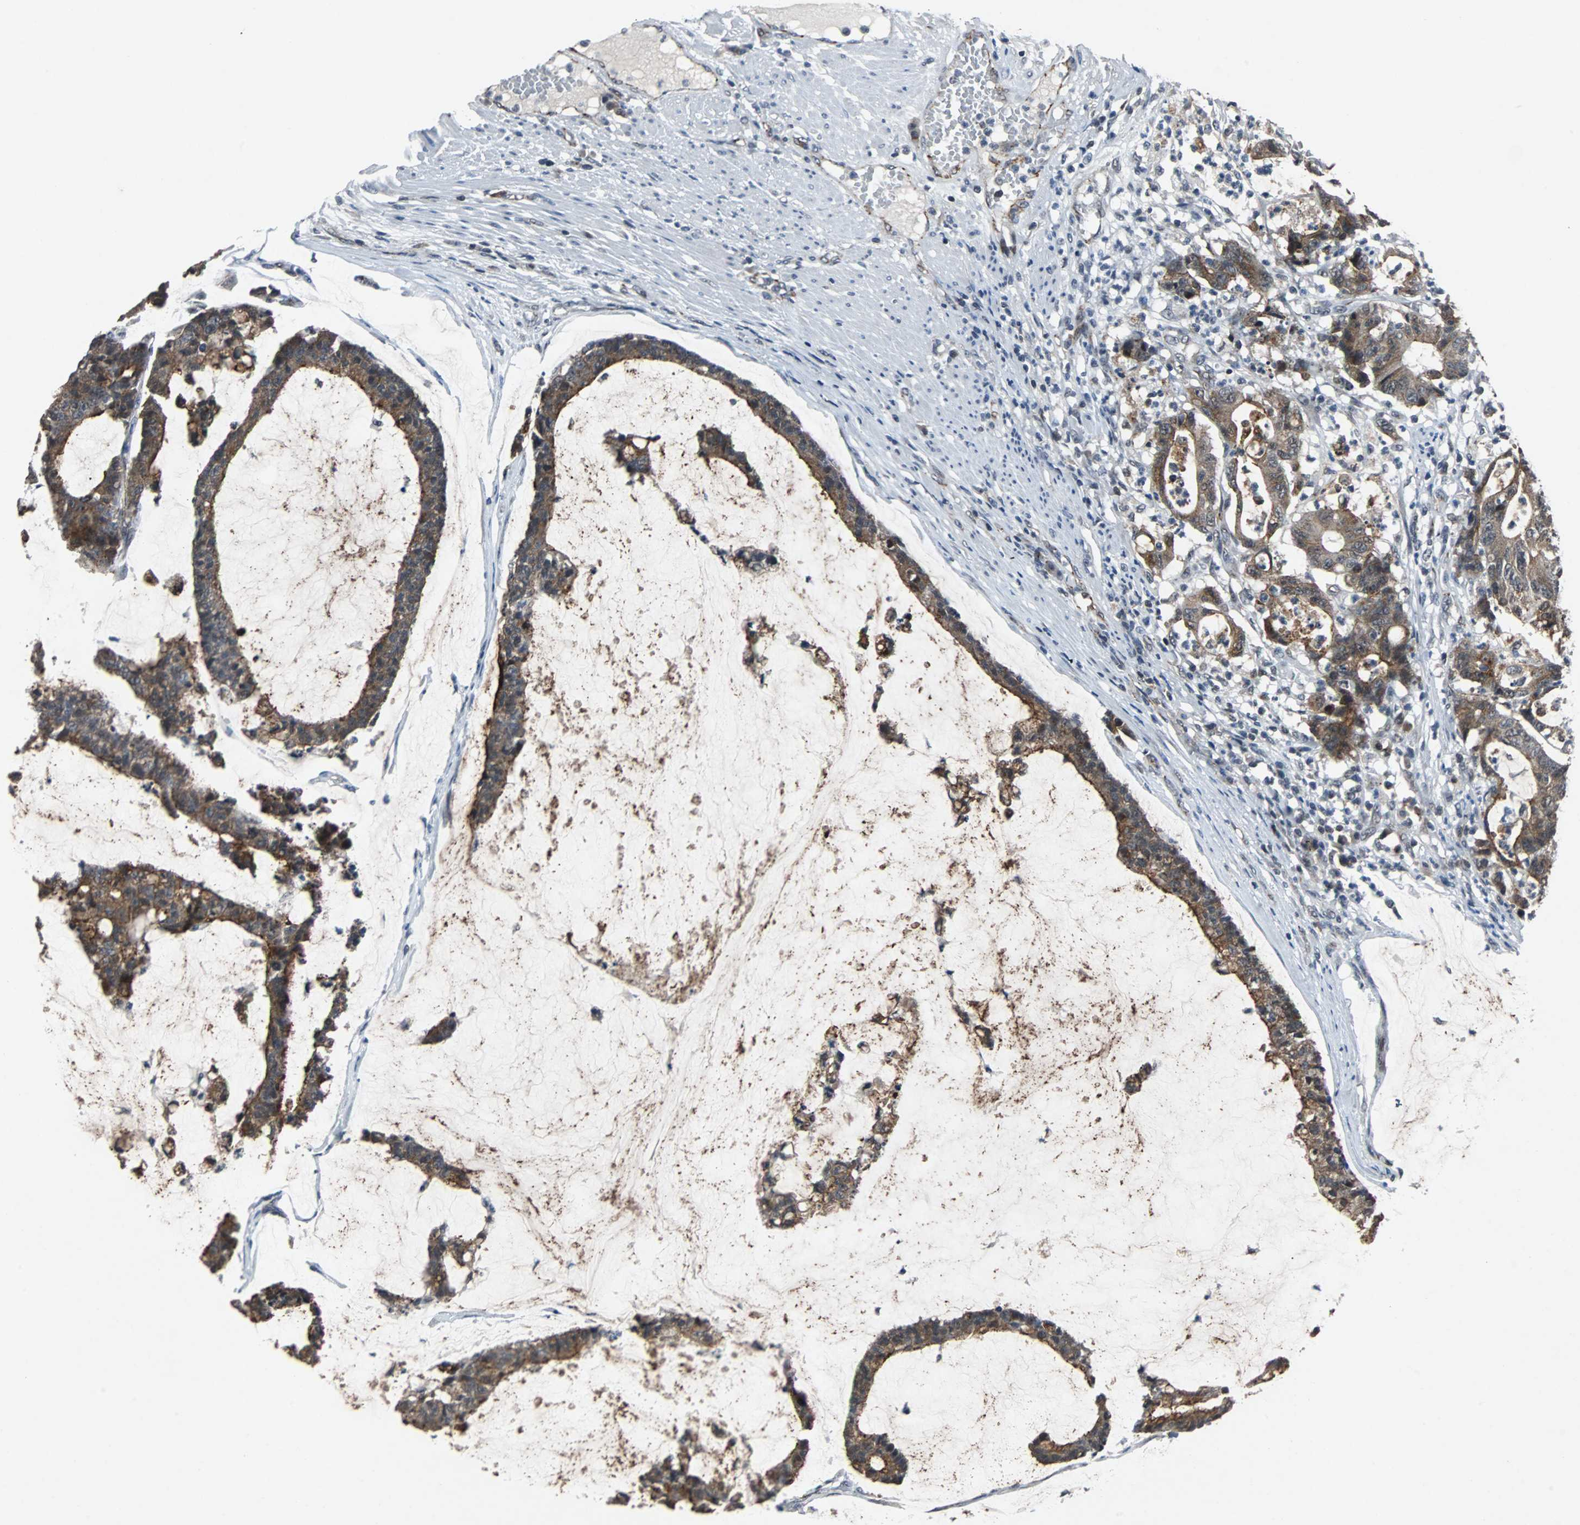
{"staining": {"intensity": "moderate", "quantity": ">75%", "location": "cytoplasmic/membranous"}, "tissue": "colorectal cancer", "cell_type": "Tumor cells", "image_type": "cancer", "snomed": [{"axis": "morphology", "description": "Adenocarcinoma, NOS"}, {"axis": "topography", "description": "Colon"}], "caption": "The histopathology image reveals immunohistochemical staining of adenocarcinoma (colorectal). There is moderate cytoplasmic/membranous positivity is seen in approximately >75% of tumor cells. Using DAB (3,3'-diaminobenzidine) (brown) and hematoxylin (blue) stains, captured at high magnification using brightfield microscopy.", "gene": "LSR", "patient": {"sex": "female", "age": 84}}